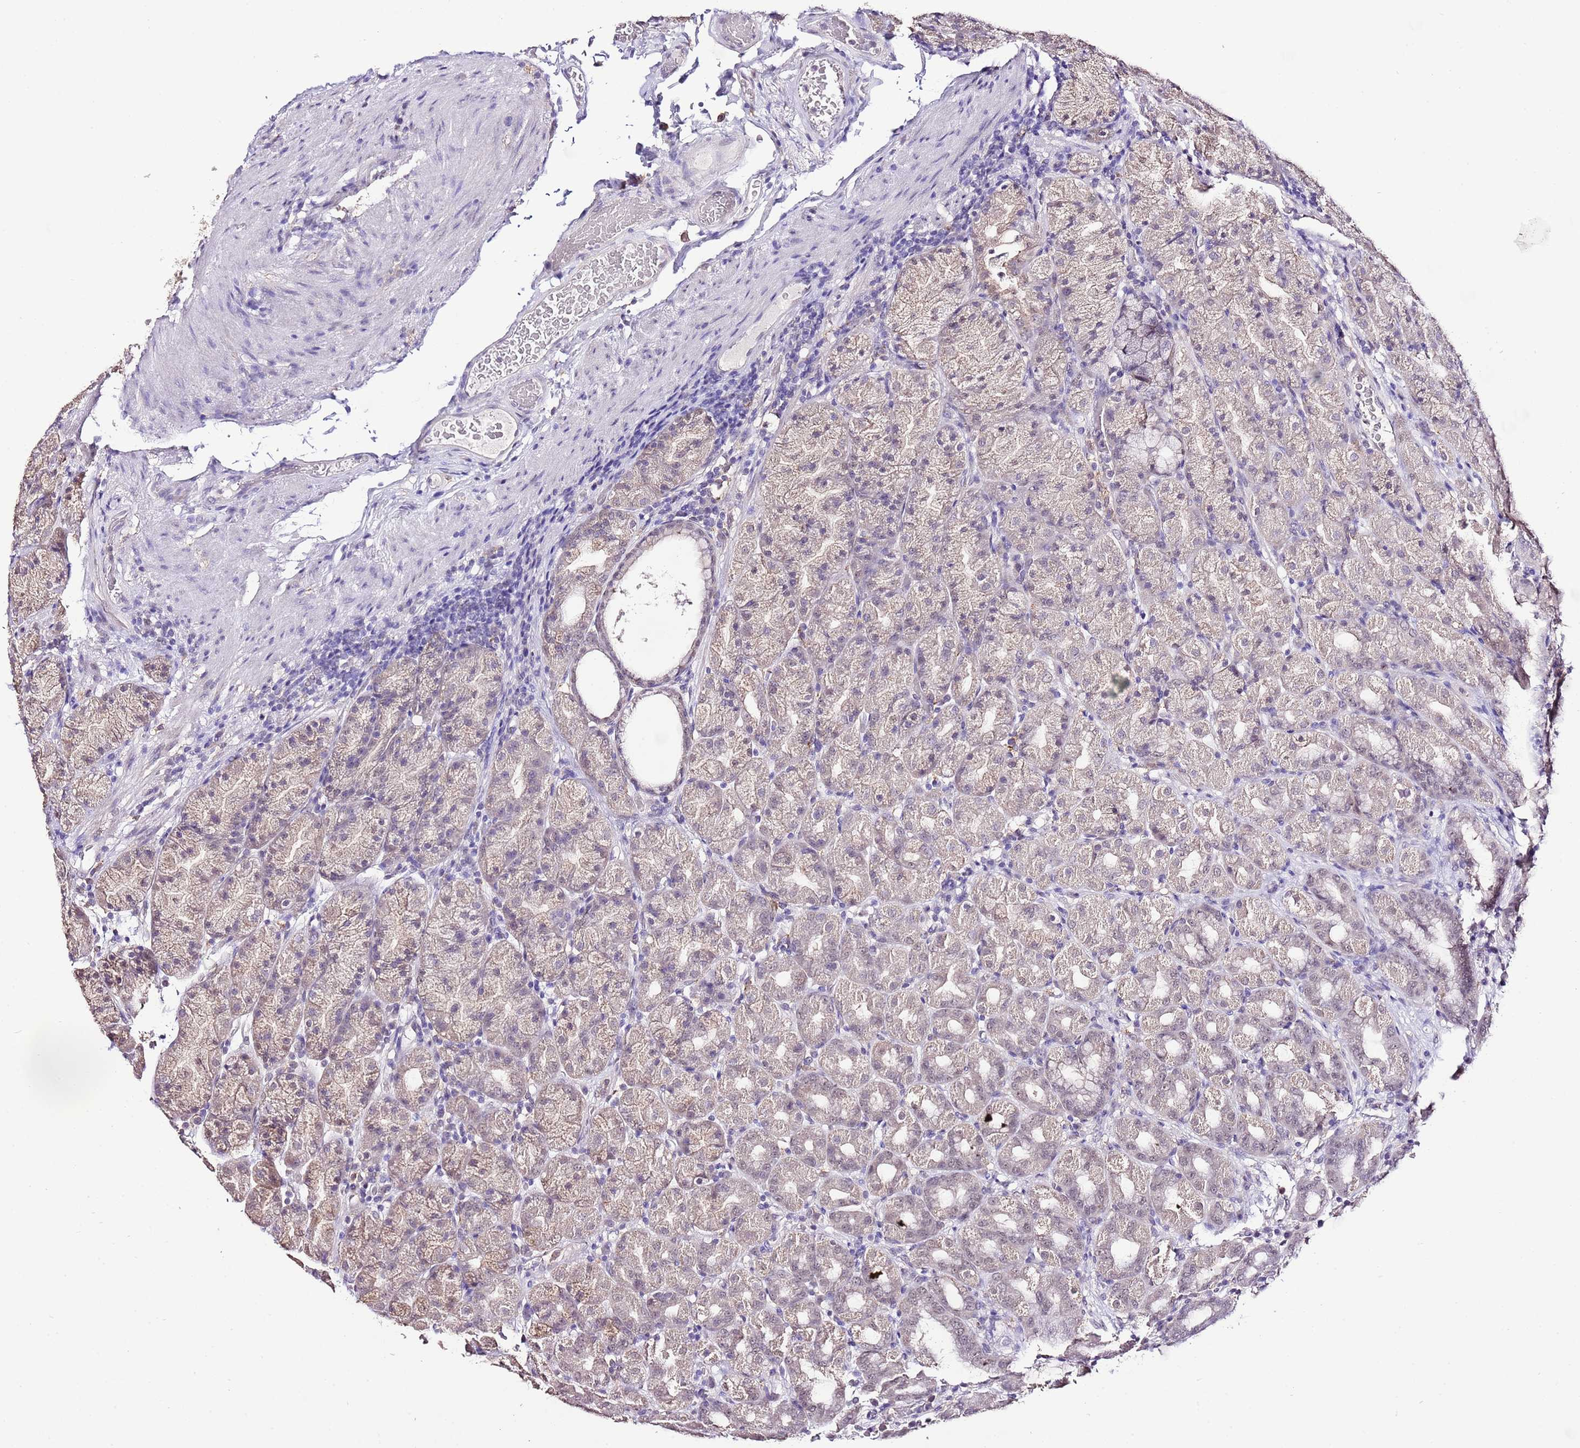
{"staining": {"intensity": "weak", "quantity": "25%-75%", "location": "cytoplasmic/membranous,nuclear"}, "tissue": "stomach", "cell_type": "Glandular cells", "image_type": "normal", "snomed": [{"axis": "morphology", "description": "Normal tissue, NOS"}, {"axis": "topography", "description": "Stomach, upper"}, {"axis": "topography", "description": "Stomach"}], "caption": "The micrograph shows immunohistochemical staining of benign stomach. There is weak cytoplasmic/membranous,nuclear expression is seen in about 25%-75% of glandular cells.", "gene": "IZUMO4", "patient": {"sex": "male", "age": 68}}